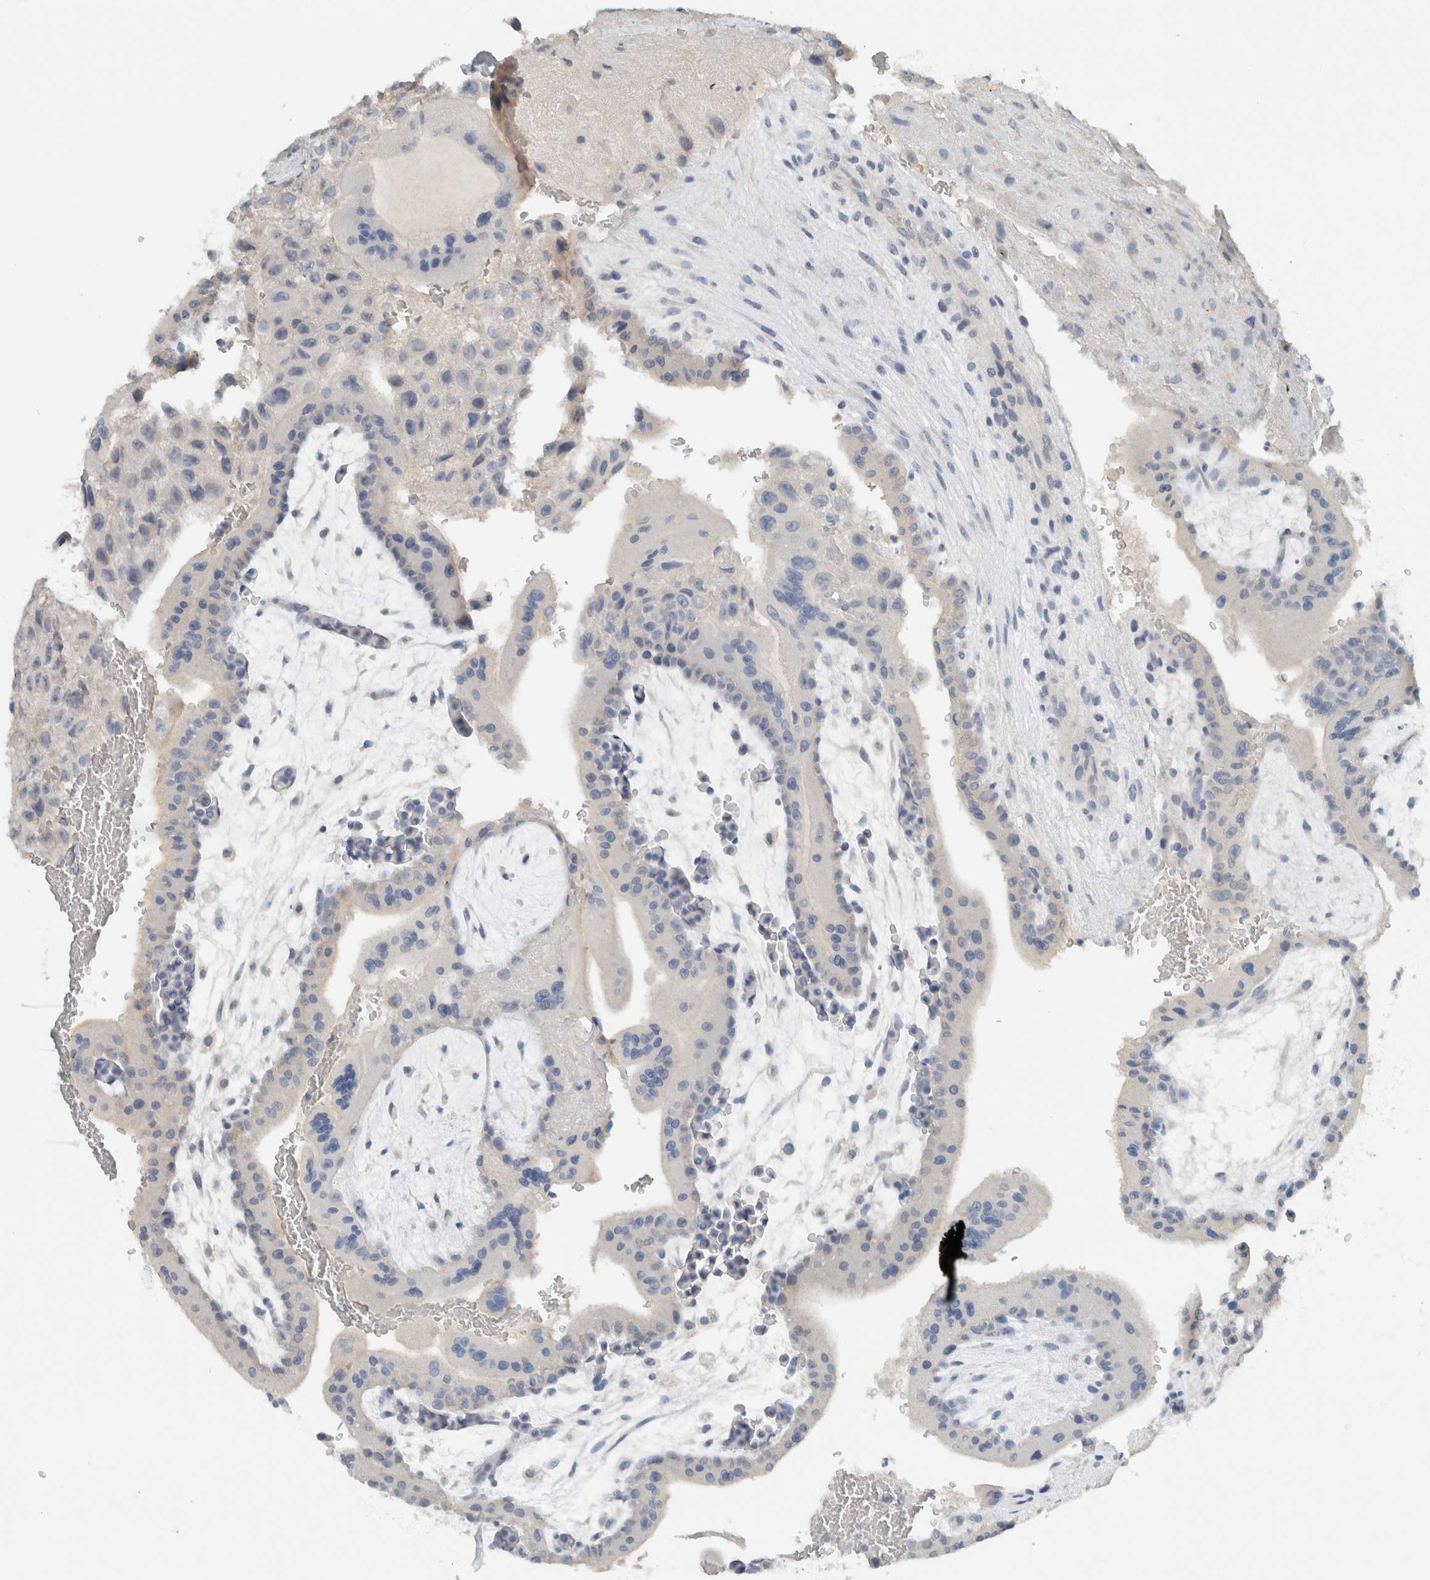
{"staining": {"intensity": "weak", "quantity": ">75%", "location": "cytoplasmic/membranous"}, "tissue": "placenta", "cell_type": "Decidual cells", "image_type": "normal", "snomed": [{"axis": "morphology", "description": "Normal tissue, NOS"}, {"axis": "topography", "description": "Placenta"}], "caption": "This image shows benign placenta stained with immunohistochemistry to label a protein in brown. The cytoplasmic/membranous of decidual cells show weak positivity for the protein. Nuclei are counter-stained blue.", "gene": "DUOX1", "patient": {"sex": "female", "age": 35}}